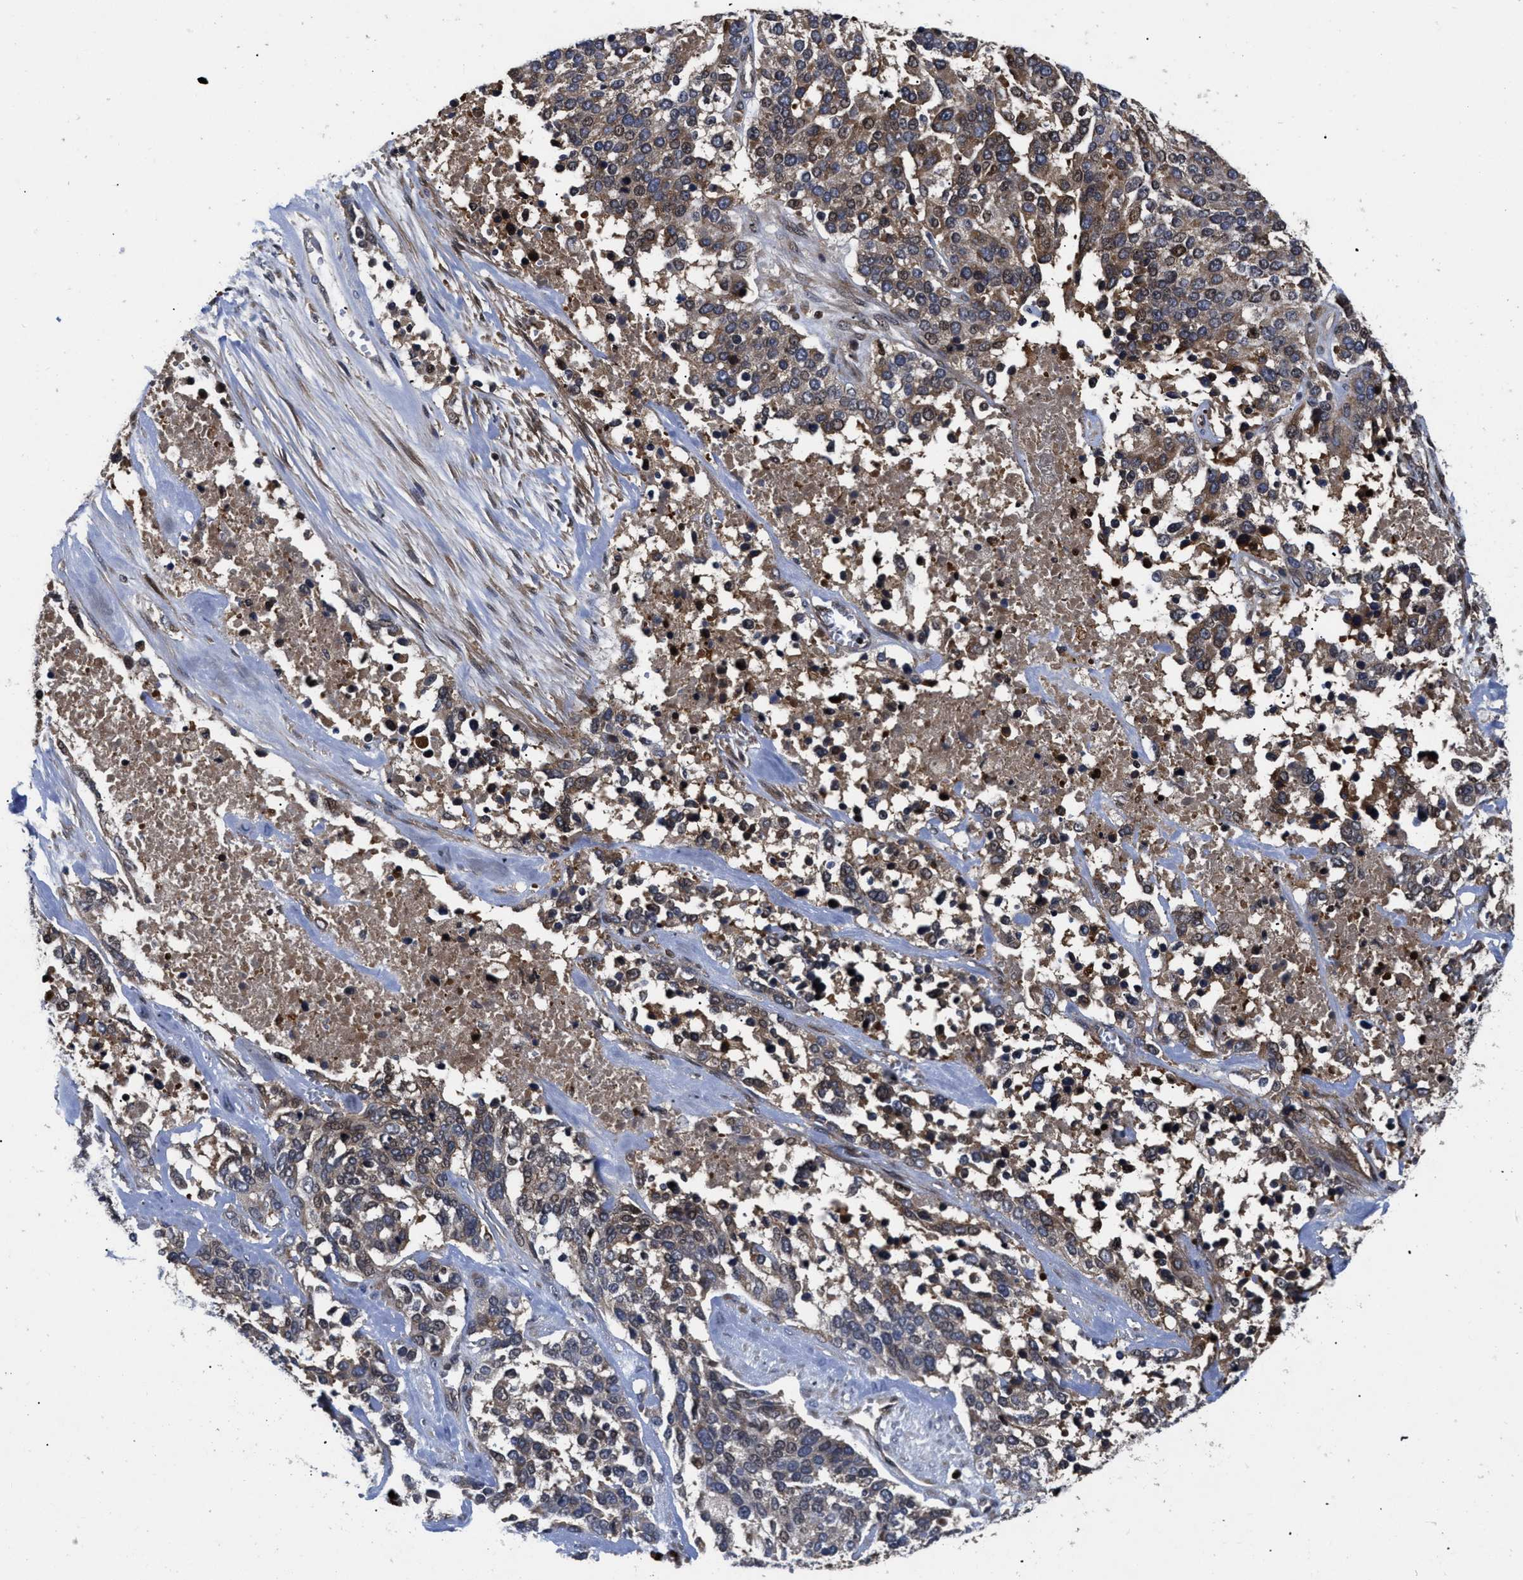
{"staining": {"intensity": "moderate", "quantity": "25%-75%", "location": "cytoplasmic/membranous,nuclear"}, "tissue": "ovarian cancer", "cell_type": "Tumor cells", "image_type": "cancer", "snomed": [{"axis": "morphology", "description": "Cystadenocarcinoma, serous, NOS"}, {"axis": "topography", "description": "Ovary"}], "caption": "DAB immunohistochemical staining of human ovarian cancer (serous cystadenocarcinoma) shows moderate cytoplasmic/membranous and nuclear protein staining in approximately 25%-75% of tumor cells. (IHC, brightfield microscopy, high magnification).", "gene": "FAM200A", "patient": {"sex": "female", "age": 44}}